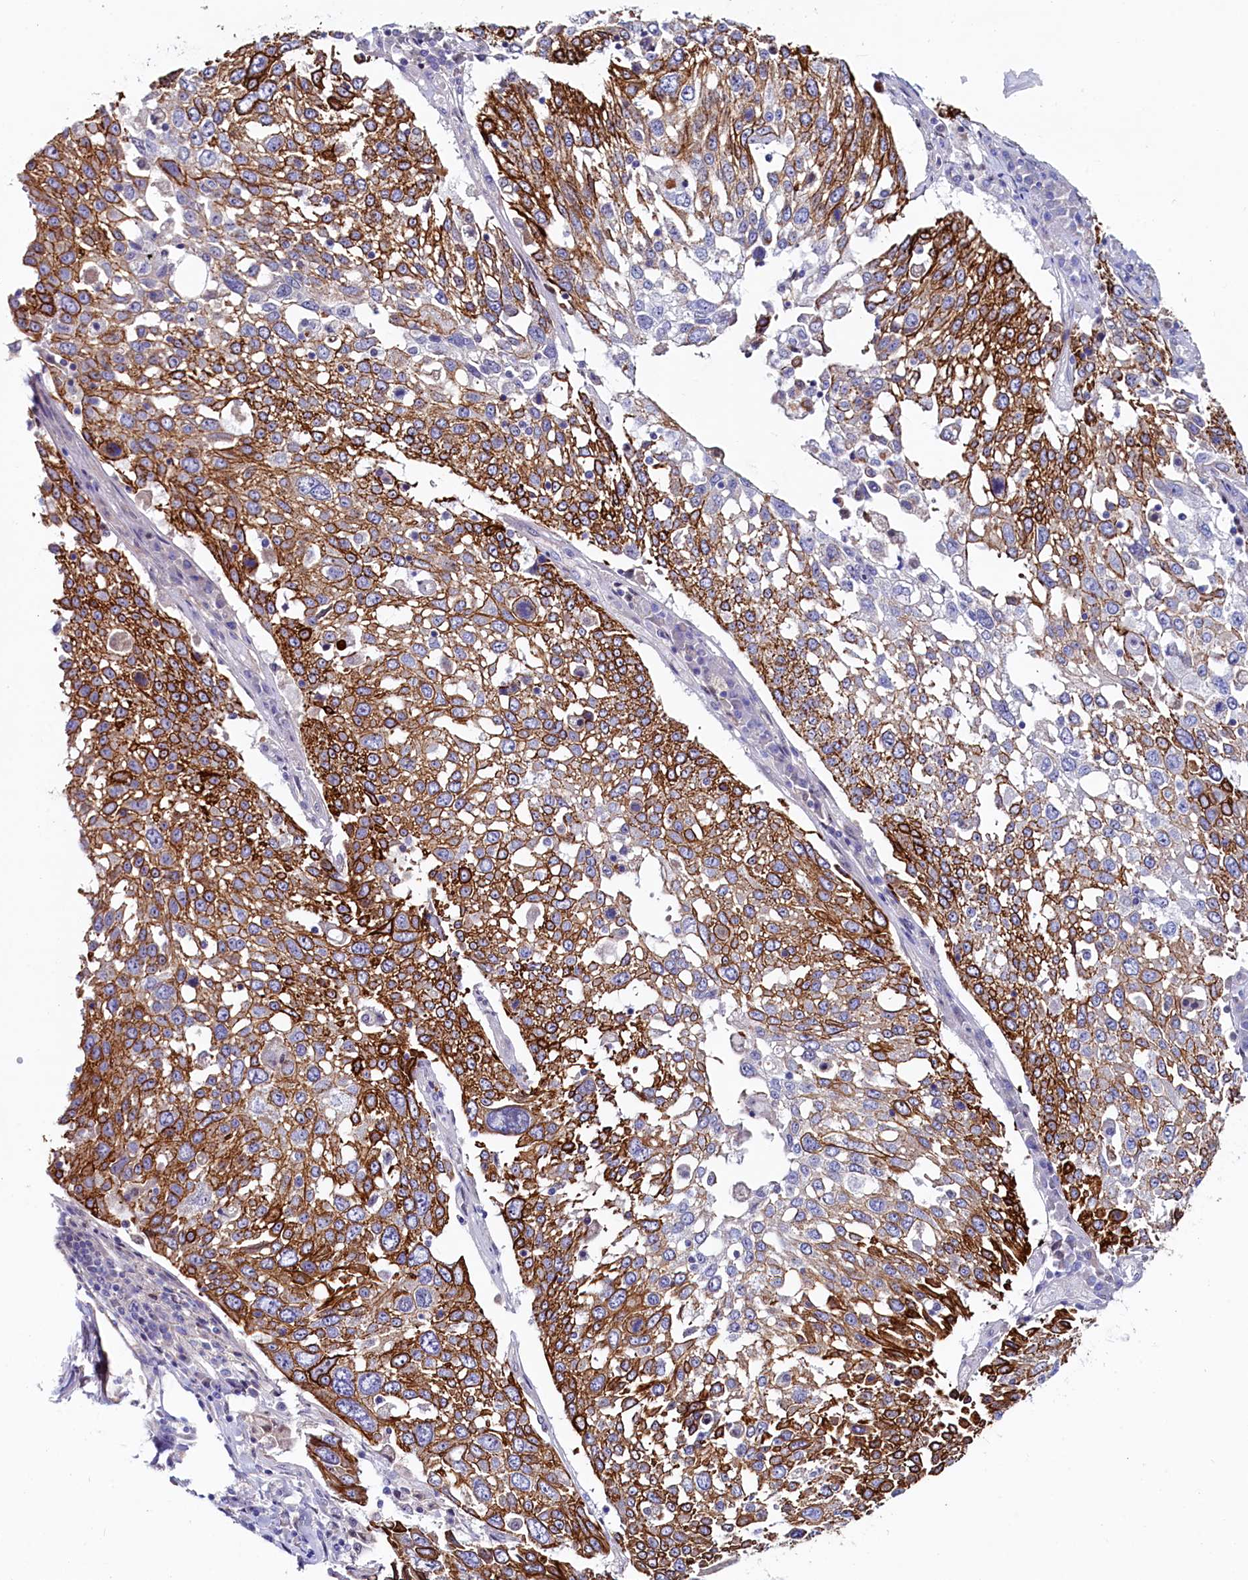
{"staining": {"intensity": "strong", "quantity": "25%-75%", "location": "cytoplasmic/membranous"}, "tissue": "lung cancer", "cell_type": "Tumor cells", "image_type": "cancer", "snomed": [{"axis": "morphology", "description": "Squamous cell carcinoma, NOS"}, {"axis": "topography", "description": "Lung"}], "caption": "A high-resolution histopathology image shows immunohistochemistry staining of lung cancer, which displays strong cytoplasmic/membranous staining in about 25%-75% of tumor cells. Using DAB (3,3'-diaminobenzidine) (brown) and hematoxylin (blue) stains, captured at high magnification using brightfield microscopy.", "gene": "ASTE1", "patient": {"sex": "male", "age": 65}}